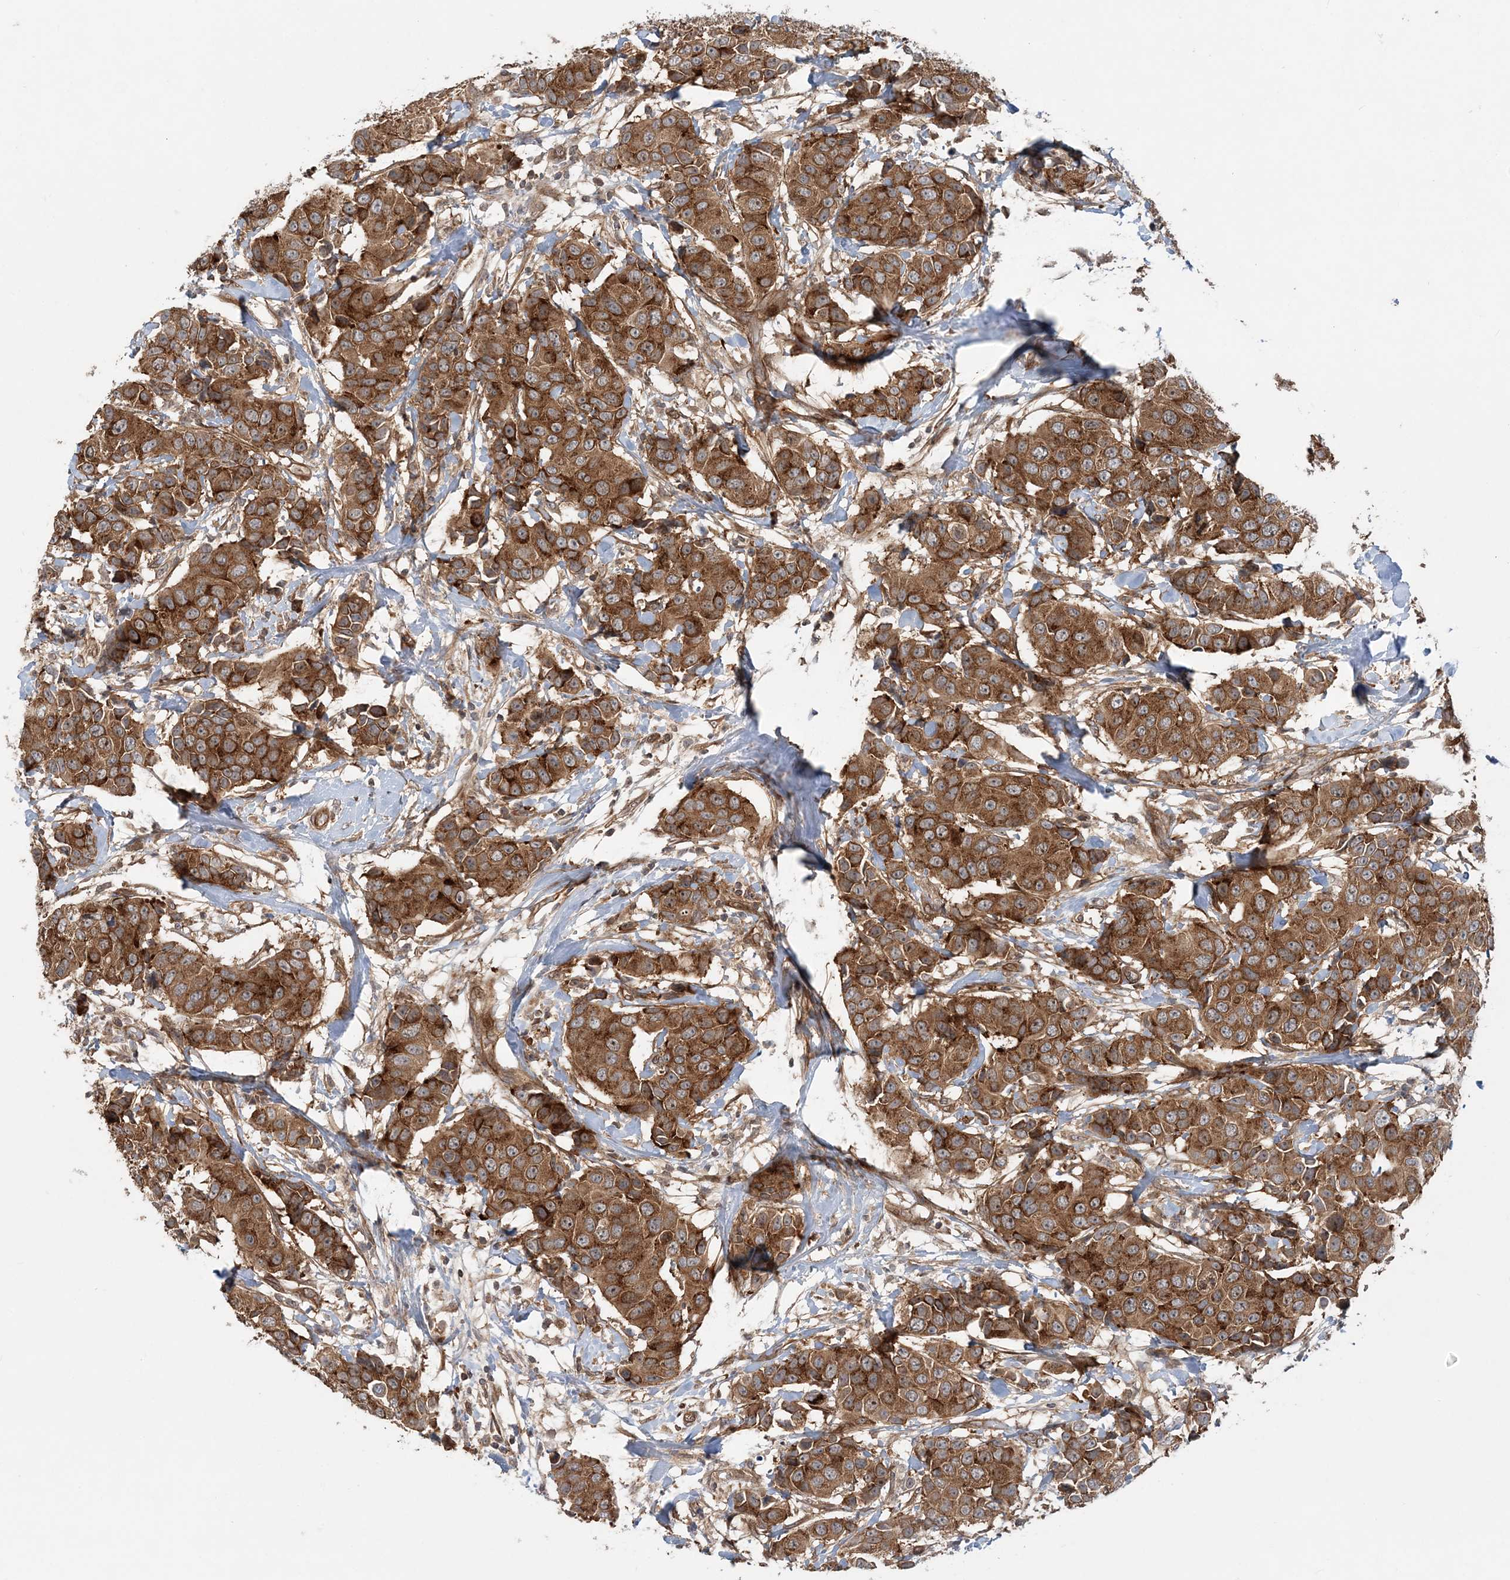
{"staining": {"intensity": "strong", "quantity": ">75%", "location": "cytoplasmic/membranous"}, "tissue": "breast cancer", "cell_type": "Tumor cells", "image_type": "cancer", "snomed": [{"axis": "morphology", "description": "Normal tissue, NOS"}, {"axis": "morphology", "description": "Duct carcinoma"}, {"axis": "topography", "description": "Breast"}], "caption": "This is an image of IHC staining of breast cancer, which shows strong staining in the cytoplasmic/membranous of tumor cells.", "gene": "GEMIN5", "patient": {"sex": "female", "age": 39}}